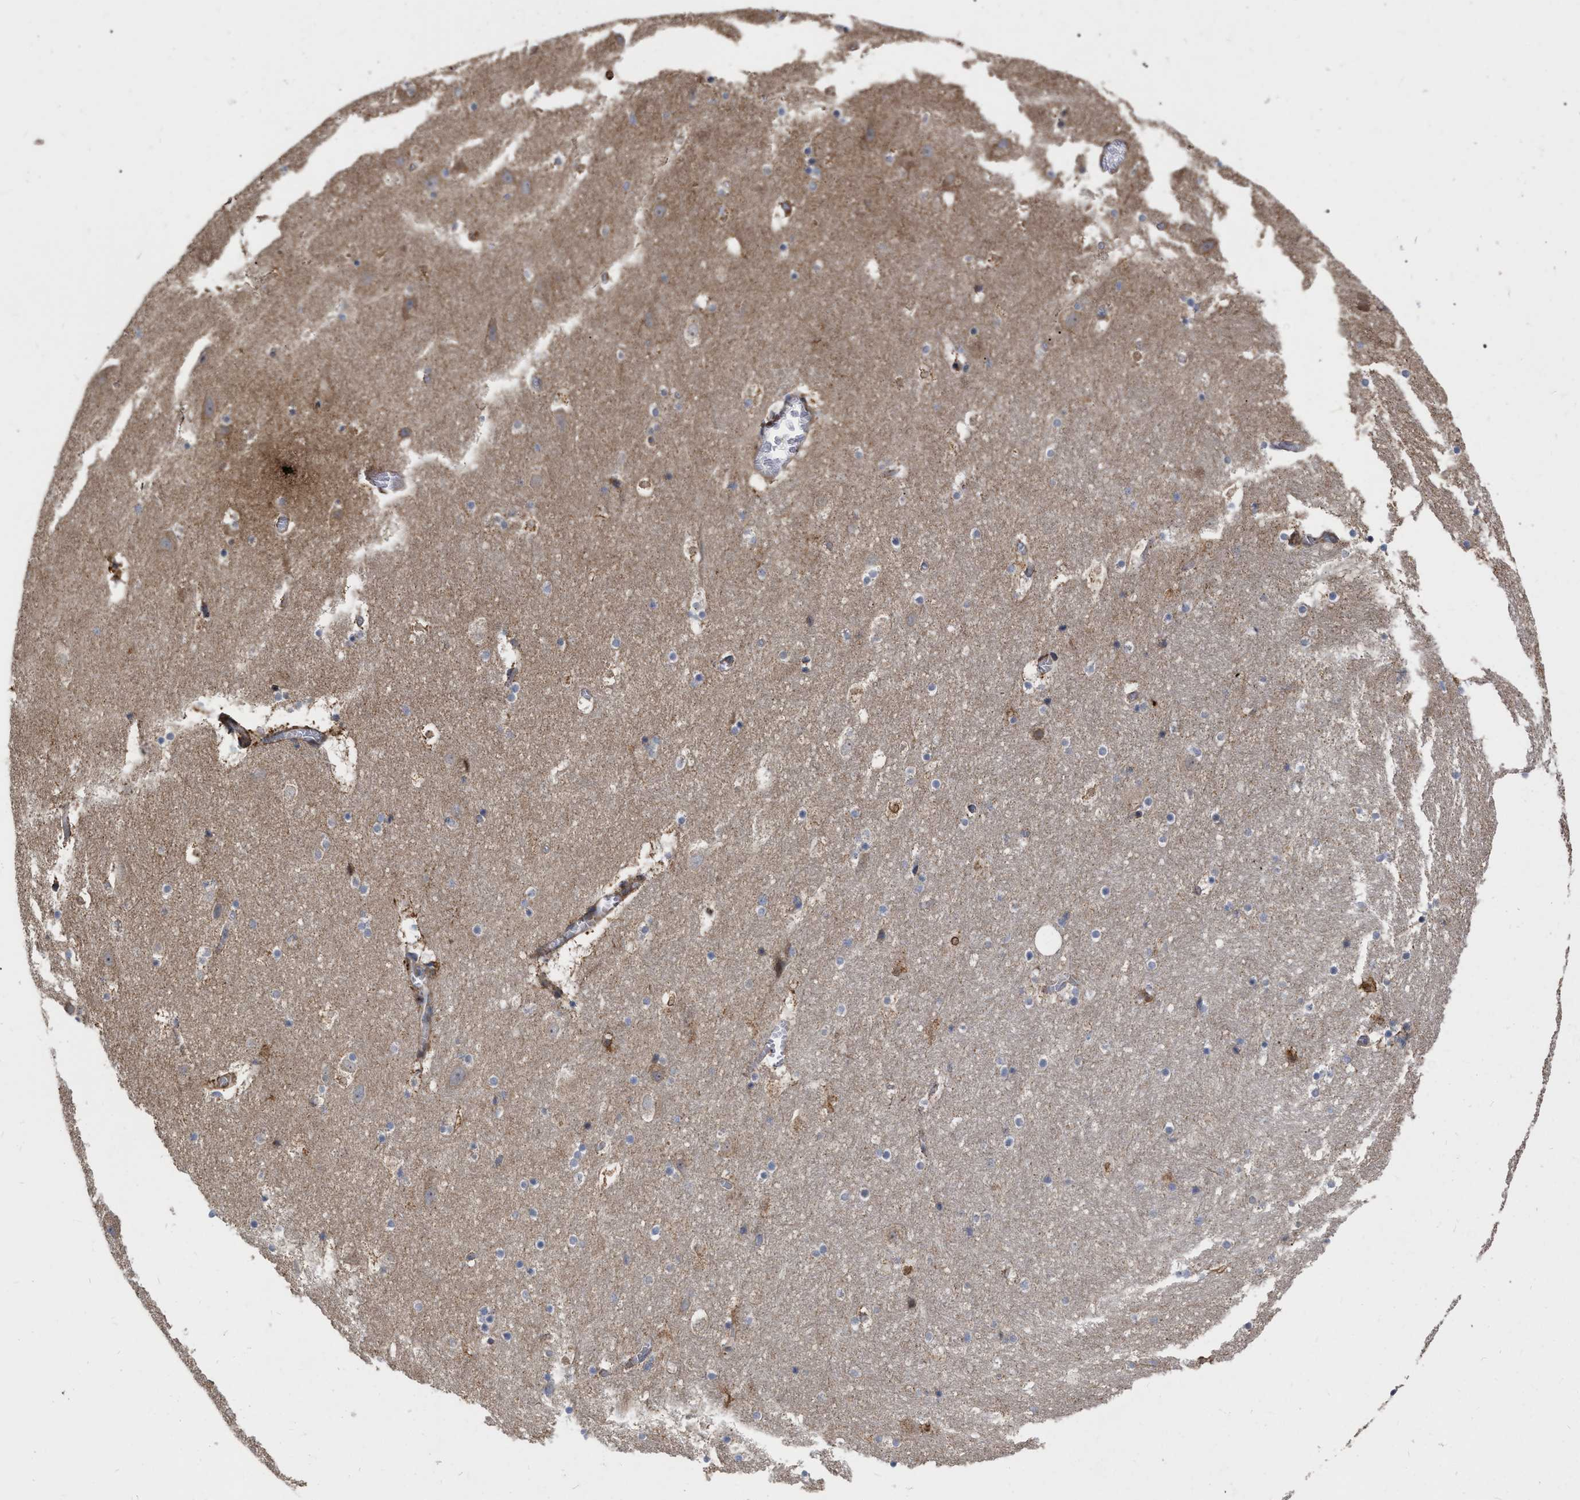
{"staining": {"intensity": "weak", "quantity": "<25%", "location": "cytoplasmic/membranous"}, "tissue": "hippocampus", "cell_type": "Glial cells", "image_type": "normal", "snomed": [{"axis": "morphology", "description": "Normal tissue, NOS"}, {"axis": "topography", "description": "Hippocampus"}], "caption": "High magnification brightfield microscopy of normal hippocampus stained with DAB (brown) and counterstained with hematoxylin (blue): glial cells show no significant staining.", "gene": "MLST8", "patient": {"sex": "male", "age": 45}}